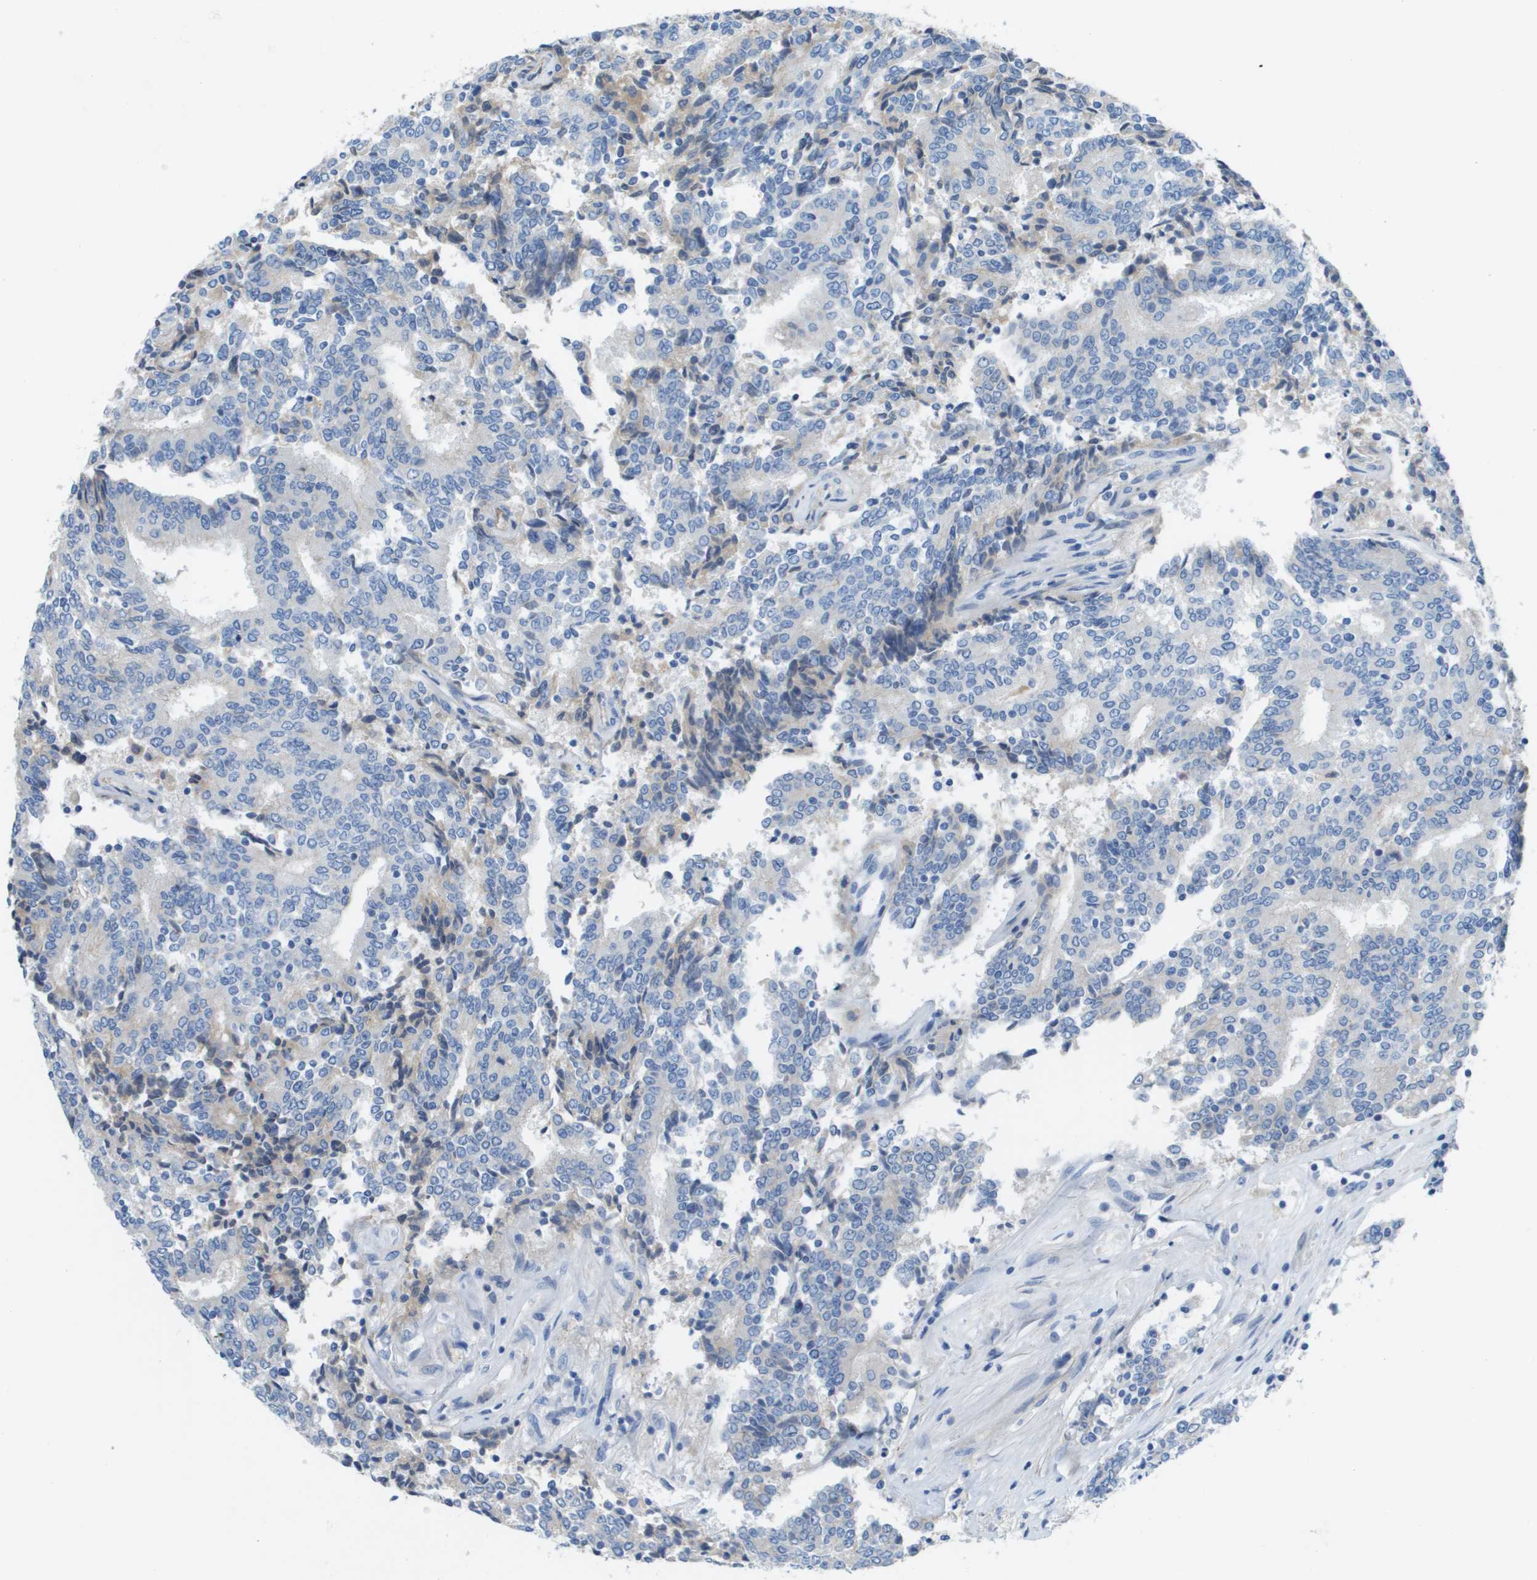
{"staining": {"intensity": "moderate", "quantity": "25%-75%", "location": "cytoplasmic/membranous"}, "tissue": "prostate cancer", "cell_type": "Tumor cells", "image_type": "cancer", "snomed": [{"axis": "morphology", "description": "Normal tissue, NOS"}, {"axis": "morphology", "description": "Adenocarcinoma, High grade"}, {"axis": "topography", "description": "Prostate"}, {"axis": "topography", "description": "Seminal veicle"}], "caption": "The micrograph shows immunohistochemical staining of high-grade adenocarcinoma (prostate). There is moderate cytoplasmic/membranous expression is identified in approximately 25%-75% of tumor cells. The protein of interest is stained brown, and the nuclei are stained in blue (DAB IHC with brightfield microscopy, high magnification).", "gene": "CD46", "patient": {"sex": "male", "age": 55}}